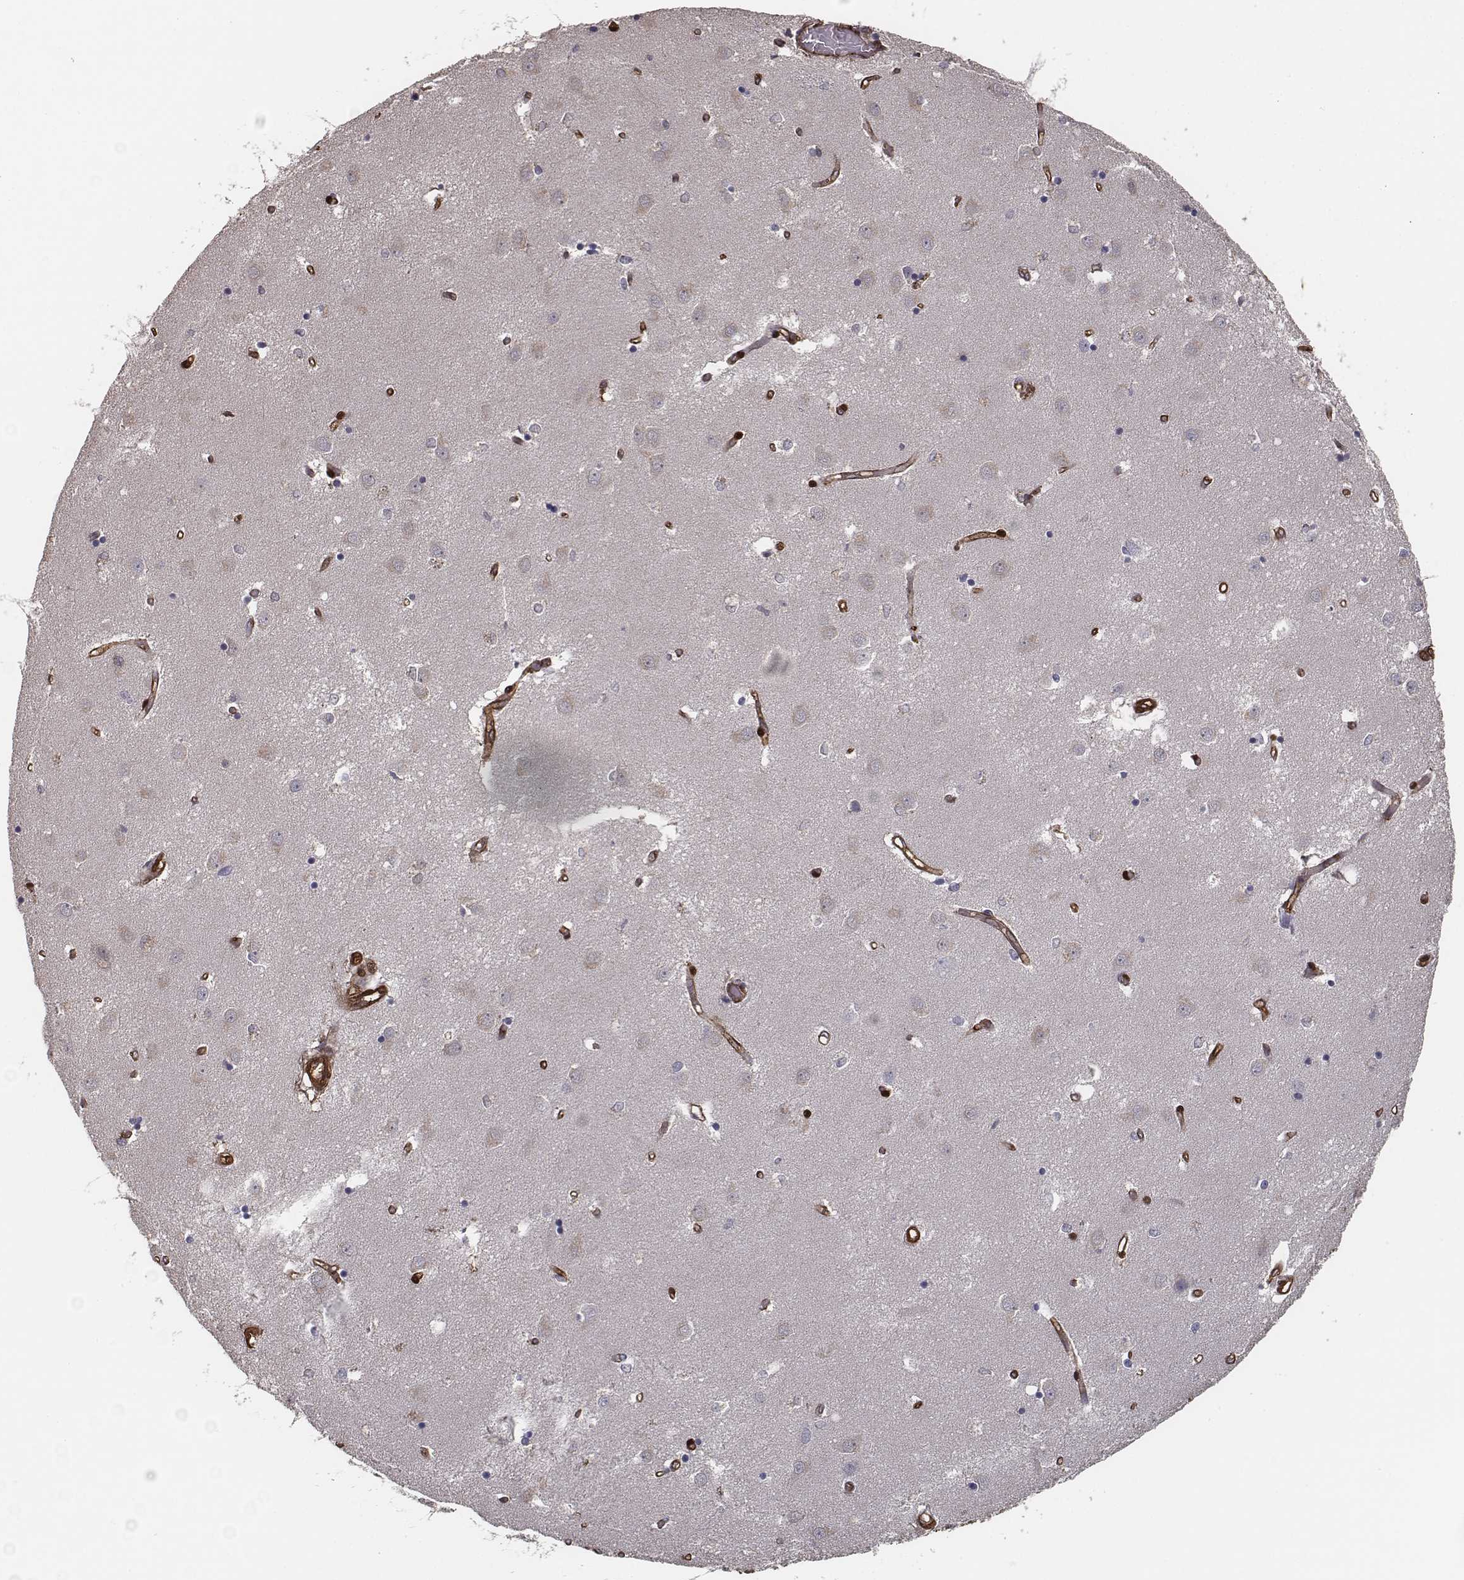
{"staining": {"intensity": "negative", "quantity": "none", "location": "none"}, "tissue": "caudate", "cell_type": "Glial cells", "image_type": "normal", "snomed": [{"axis": "morphology", "description": "Normal tissue, NOS"}, {"axis": "topography", "description": "Lateral ventricle wall"}], "caption": "DAB immunohistochemical staining of benign caudate exhibits no significant positivity in glial cells. (DAB (3,3'-diaminobenzidine) immunohistochemistry visualized using brightfield microscopy, high magnification).", "gene": "ISYNA1", "patient": {"sex": "male", "age": 54}}